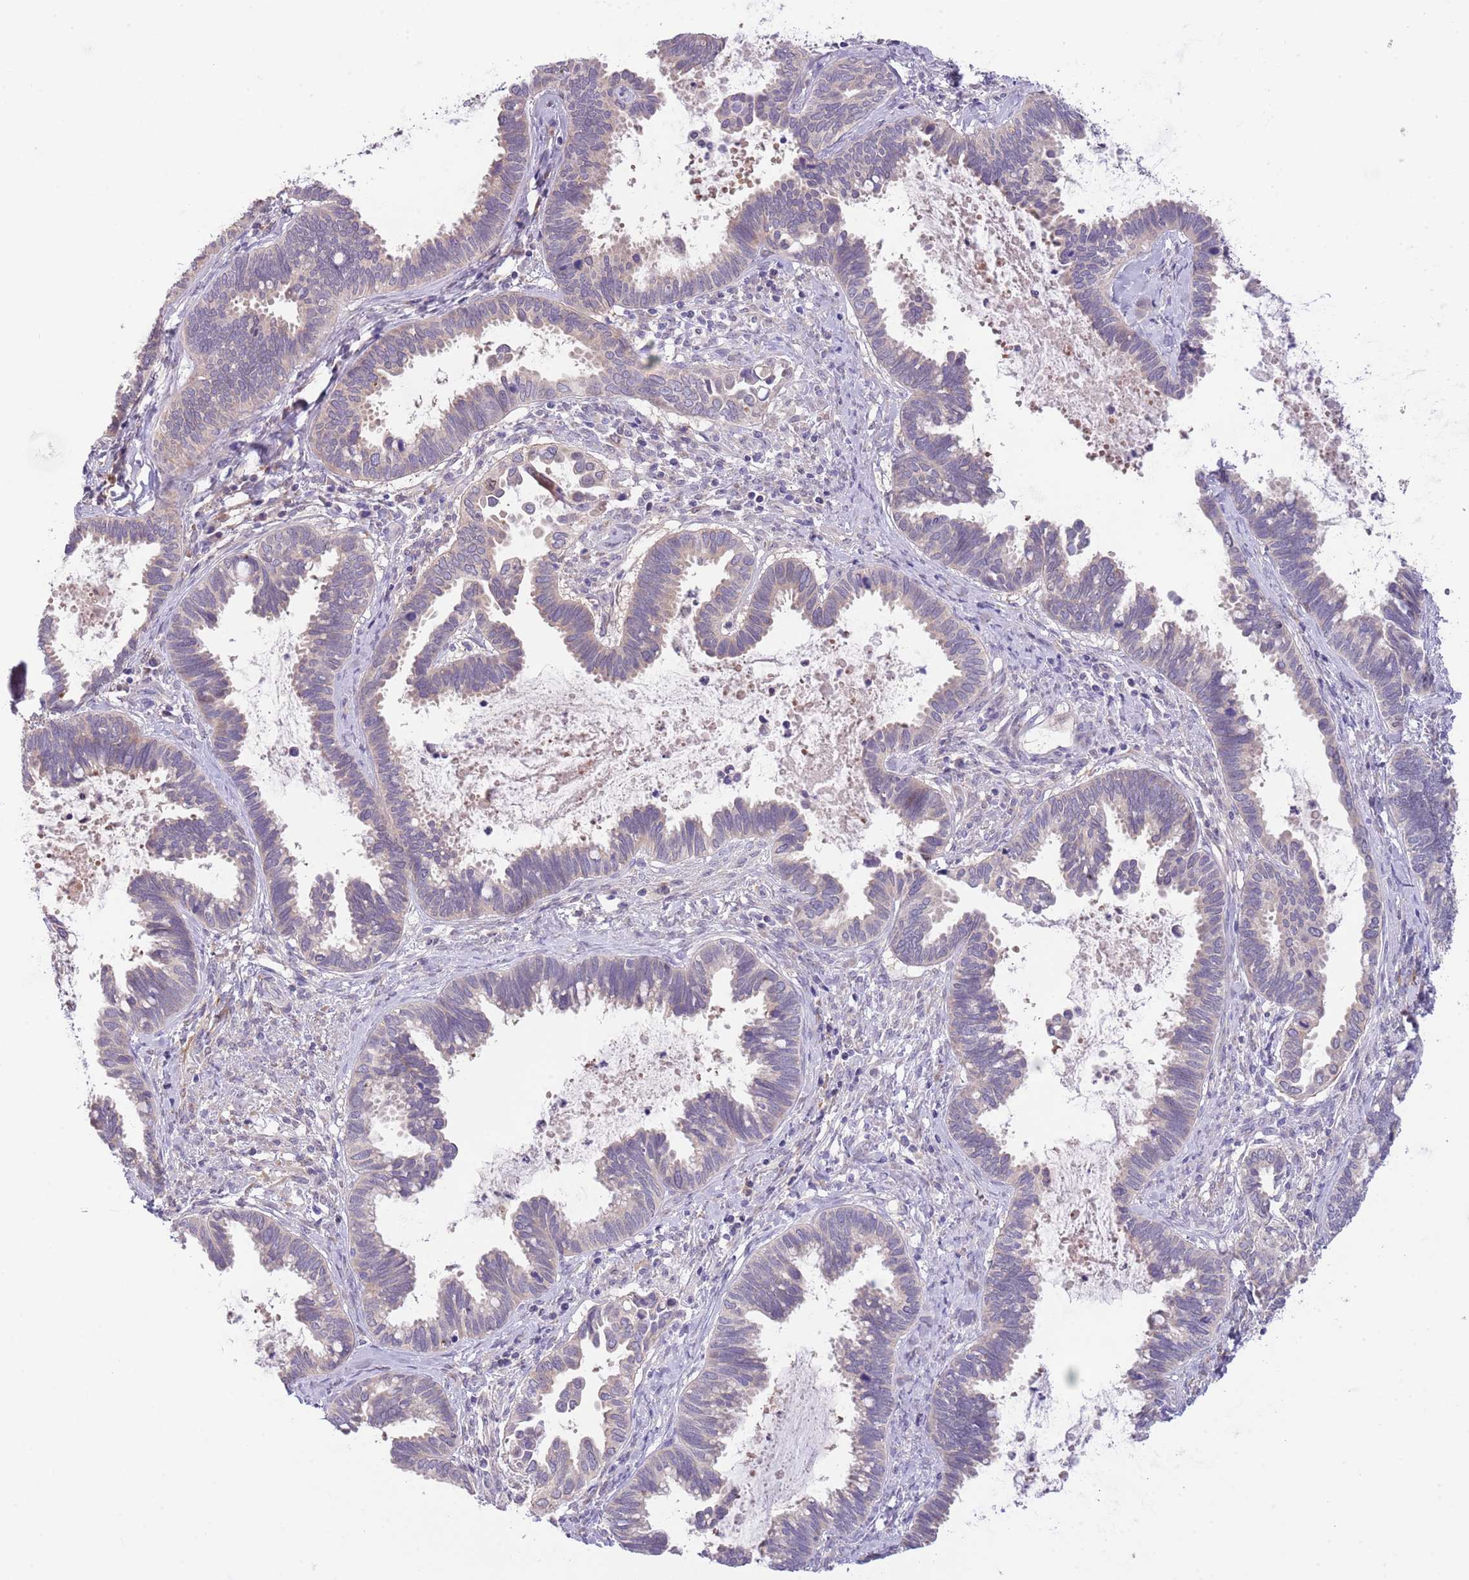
{"staining": {"intensity": "weak", "quantity": "<25%", "location": "cytoplasmic/membranous"}, "tissue": "cervical cancer", "cell_type": "Tumor cells", "image_type": "cancer", "snomed": [{"axis": "morphology", "description": "Adenocarcinoma, NOS"}, {"axis": "topography", "description": "Cervix"}], "caption": "Human cervical cancer stained for a protein using immunohistochemistry displays no staining in tumor cells.", "gene": "AP1S2", "patient": {"sex": "female", "age": 37}}